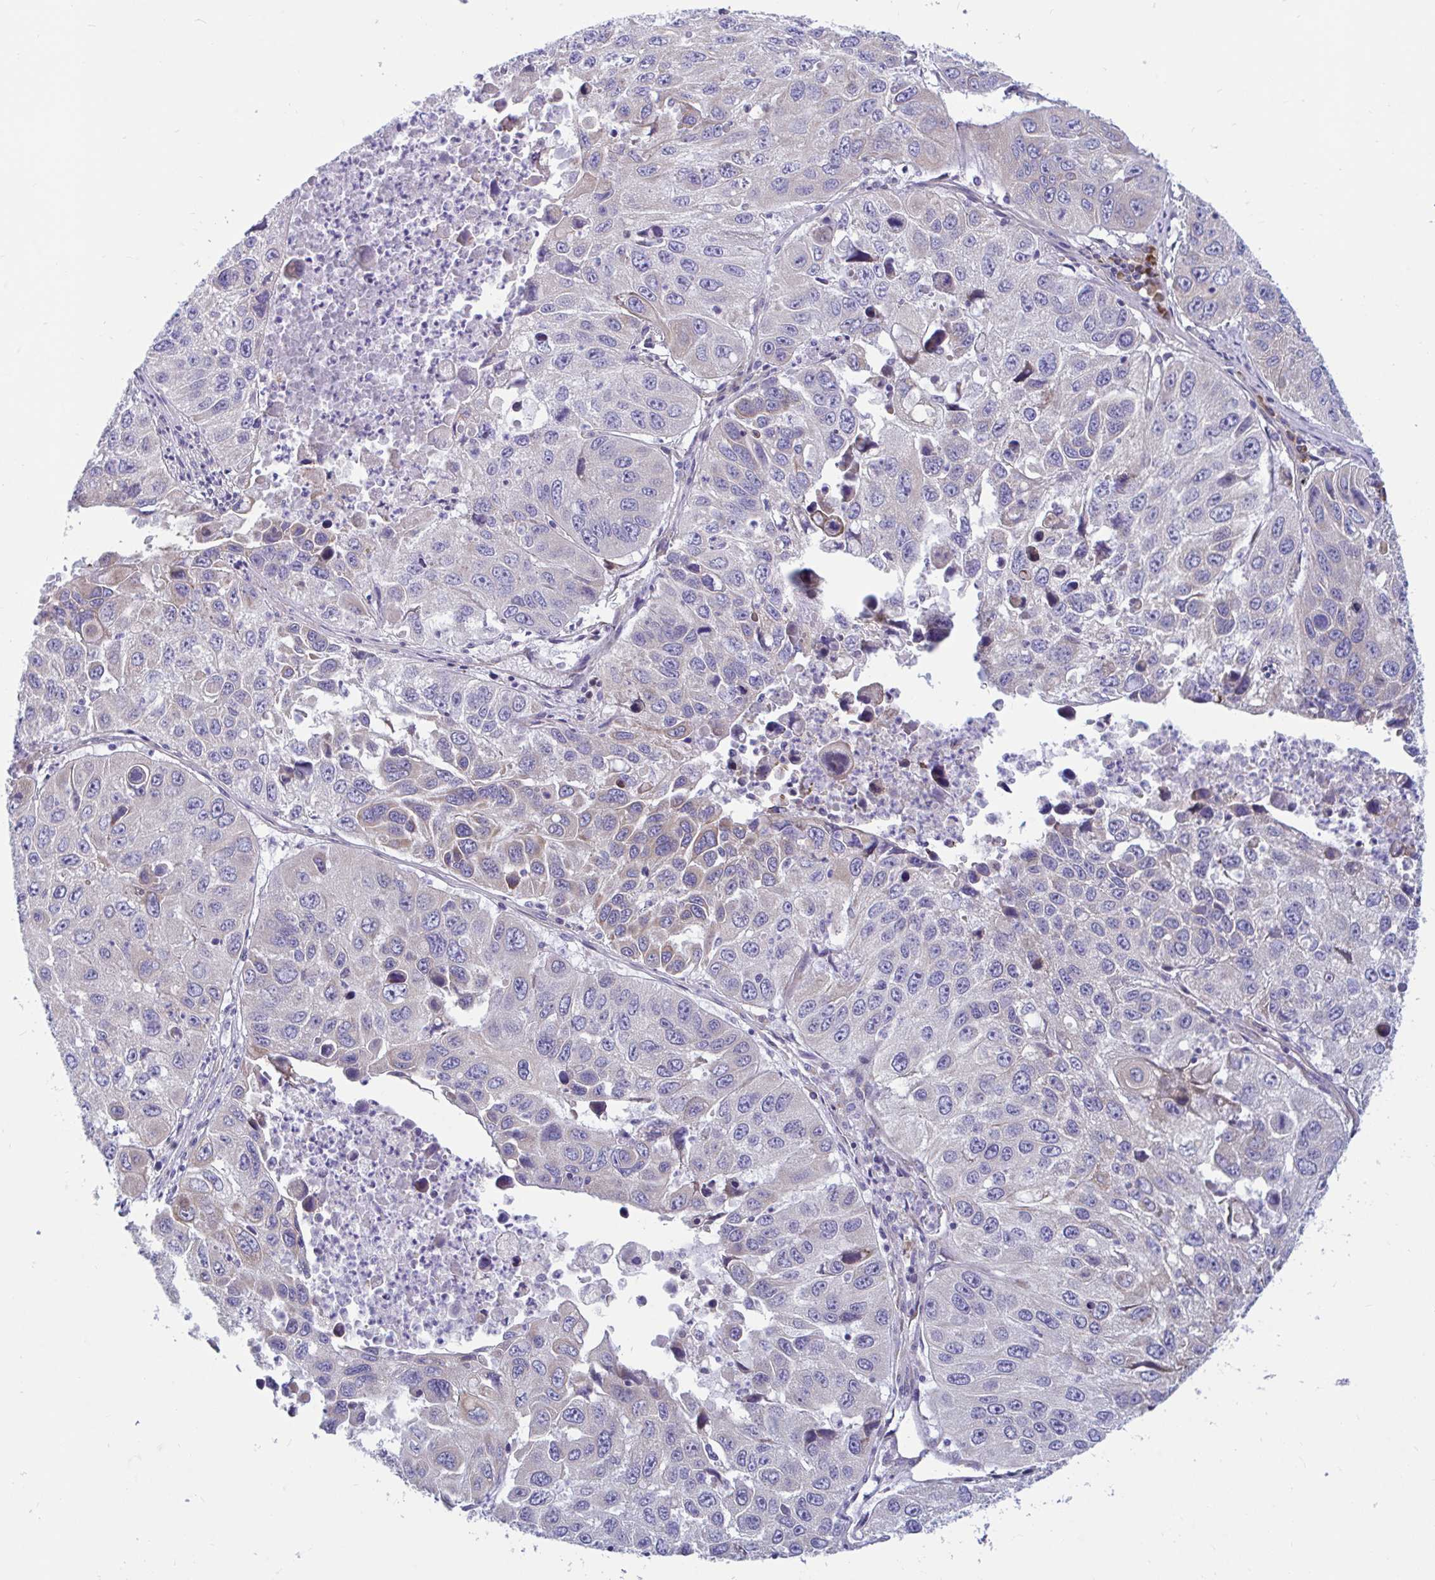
{"staining": {"intensity": "negative", "quantity": "none", "location": "none"}, "tissue": "lung cancer", "cell_type": "Tumor cells", "image_type": "cancer", "snomed": [{"axis": "morphology", "description": "Squamous cell carcinoma, NOS"}, {"axis": "topography", "description": "Lung"}], "caption": "Image shows no protein staining in tumor cells of lung cancer (squamous cell carcinoma) tissue. (DAB immunohistochemistry (IHC), high magnification).", "gene": "WBP1", "patient": {"sex": "female", "age": 61}}